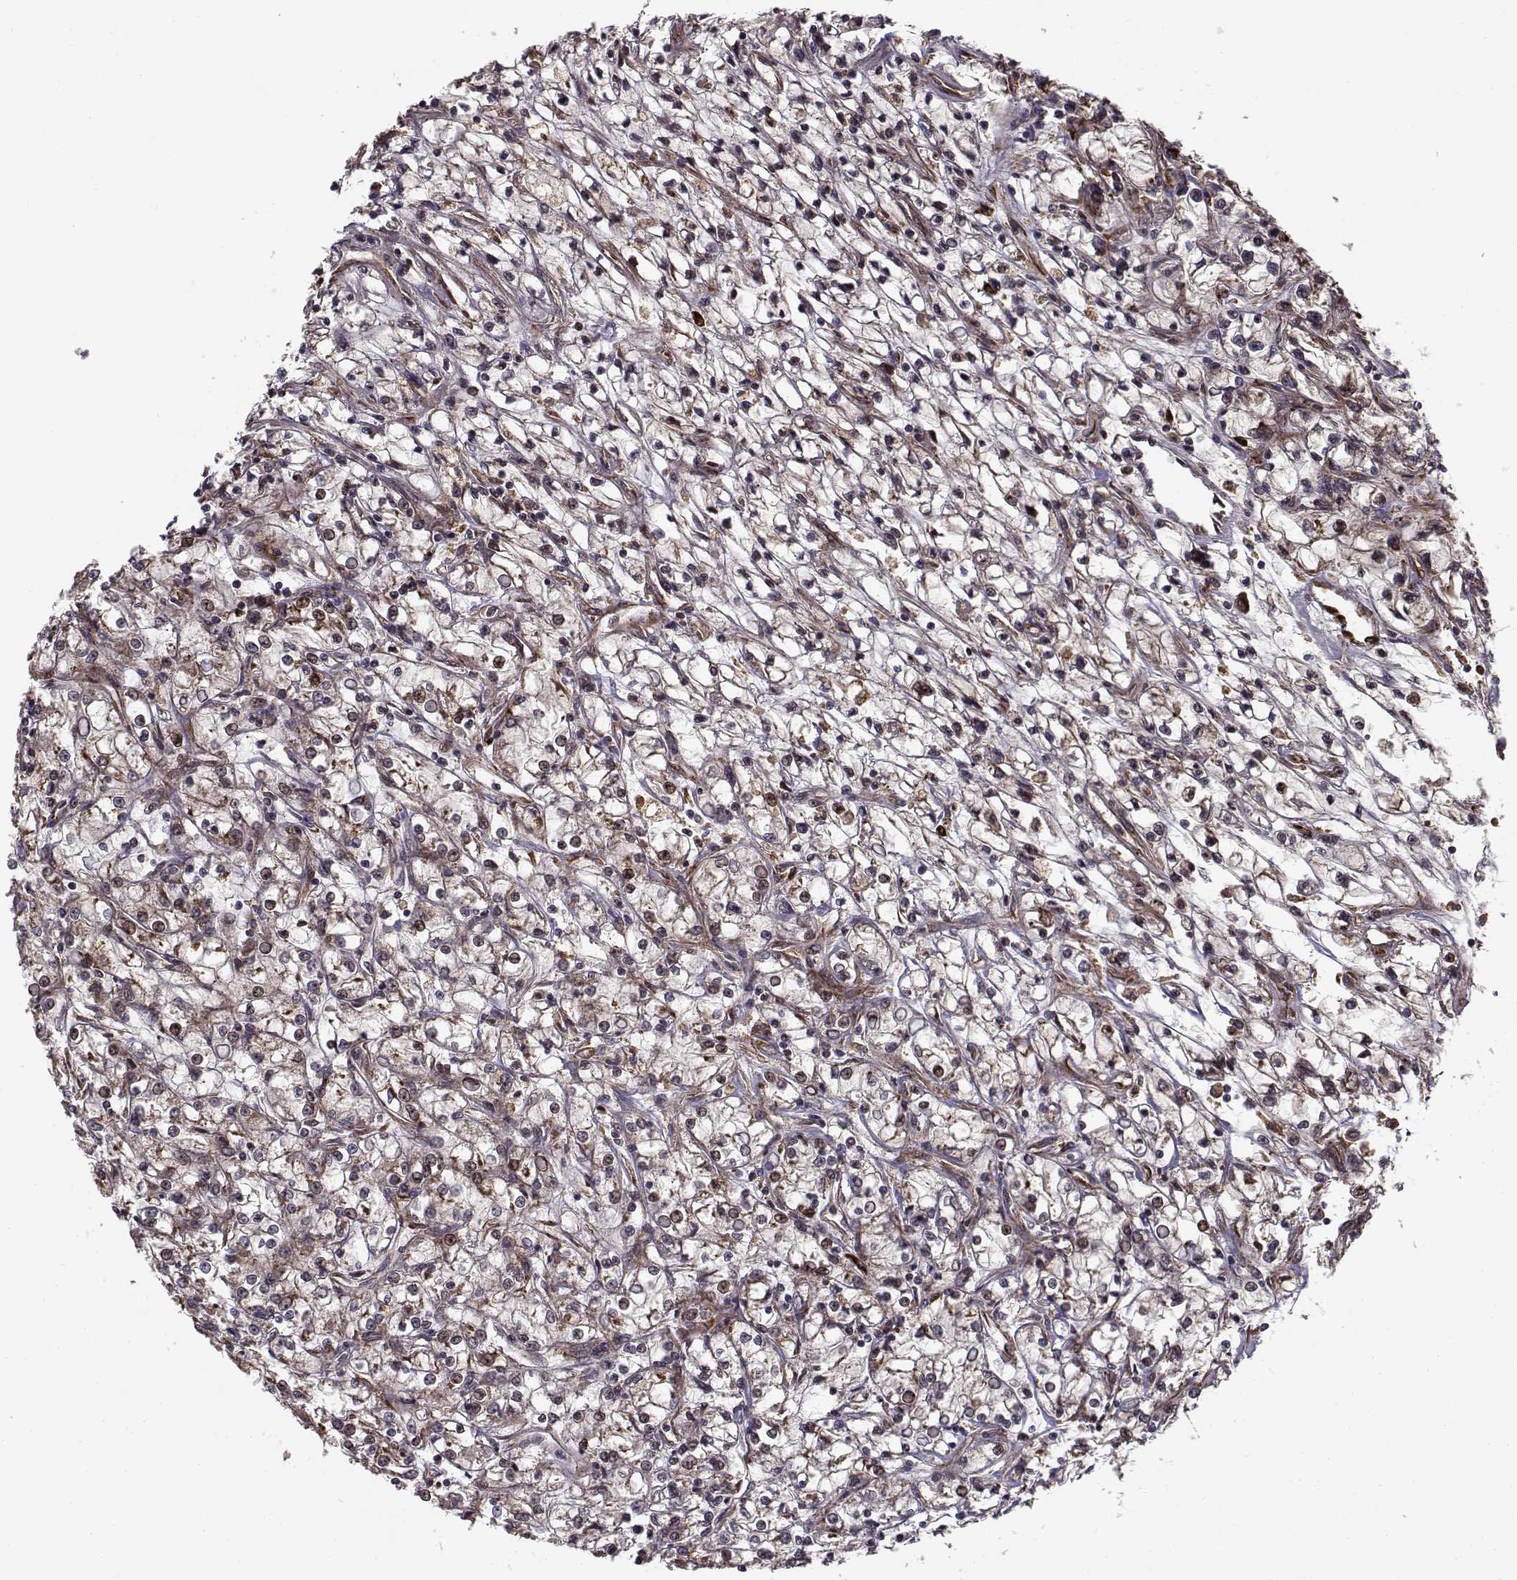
{"staining": {"intensity": "moderate", "quantity": ">75%", "location": "cytoplasmic/membranous"}, "tissue": "renal cancer", "cell_type": "Tumor cells", "image_type": "cancer", "snomed": [{"axis": "morphology", "description": "Adenocarcinoma, NOS"}, {"axis": "topography", "description": "Kidney"}], "caption": "This is a photomicrograph of IHC staining of renal adenocarcinoma, which shows moderate positivity in the cytoplasmic/membranous of tumor cells.", "gene": "RPL31", "patient": {"sex": "female", "age": 59}}